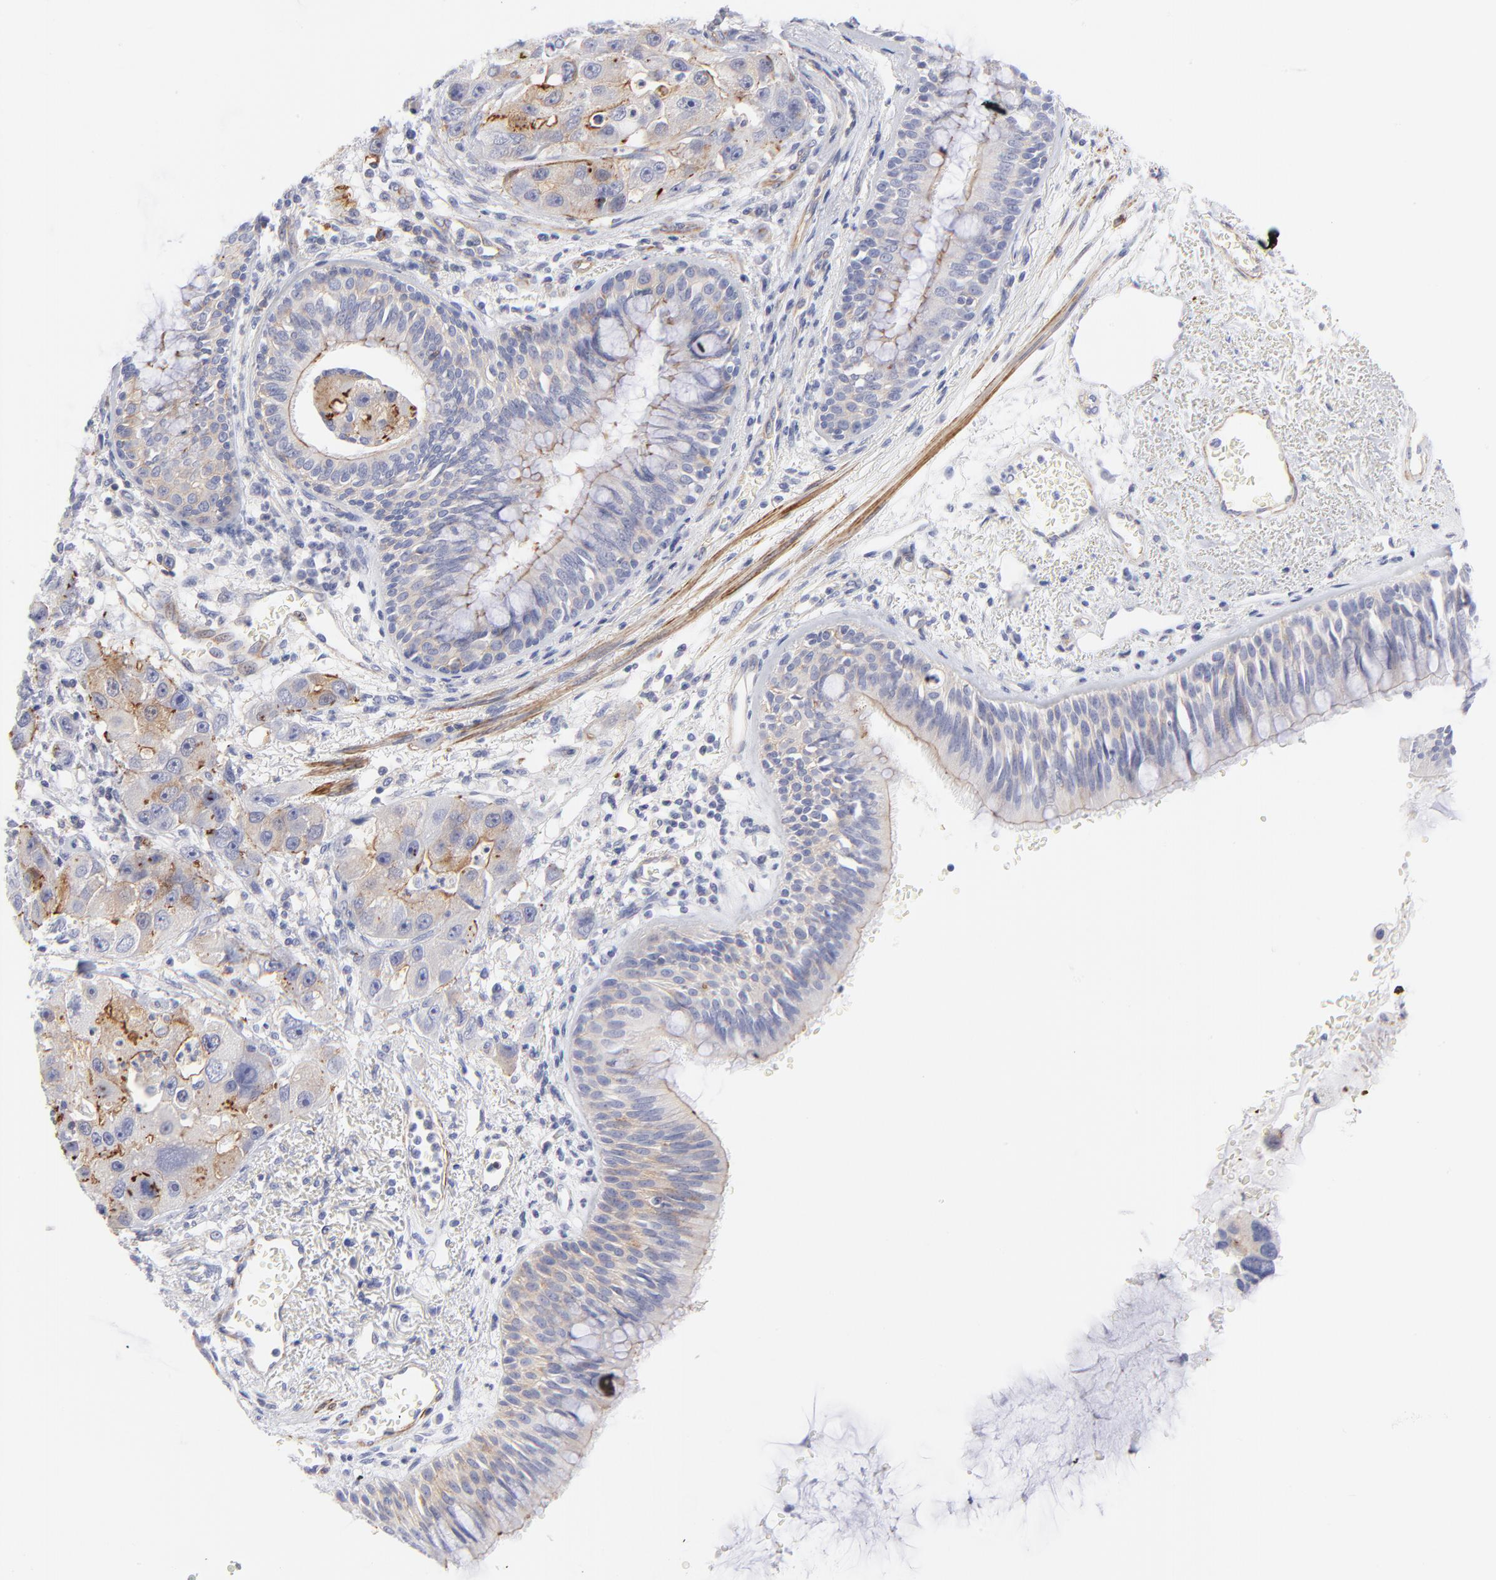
{"staining": {"intensity": "weak", "quantity": "25%-75%", "location": "cytoplasmic/membranous"}, "tissue": "bronchus", "cell_type": "Respiratory epithelial cells", "image_type": "normal", "snomed": [{"axis": "morphology", "description": "Normal tissue, NOS"}, {"axis": "morphology", "description": "Adenocarcinoma, NOS"}, {"axis": "morphology", "description": "Adenocarcinoma, metastatic, NOS"}, {"axis": "topography", "description": "Lymph node"}, {"axis": "topography", "description": "Bronchus"}, {"axis": "topography", "description": "Lung"}], "caption": "Immunohistochemical staining of unremarkable human bronchus displays 25%-75% levels of weak cytoplasmic/membranous protein expression in about 25%-75% of respiratory epithelial cells. (Brightfield microscopy of DAB IHC at high magnification).", "gene": "ACTA2", "patient": {"sex": "female", "age": 54}}